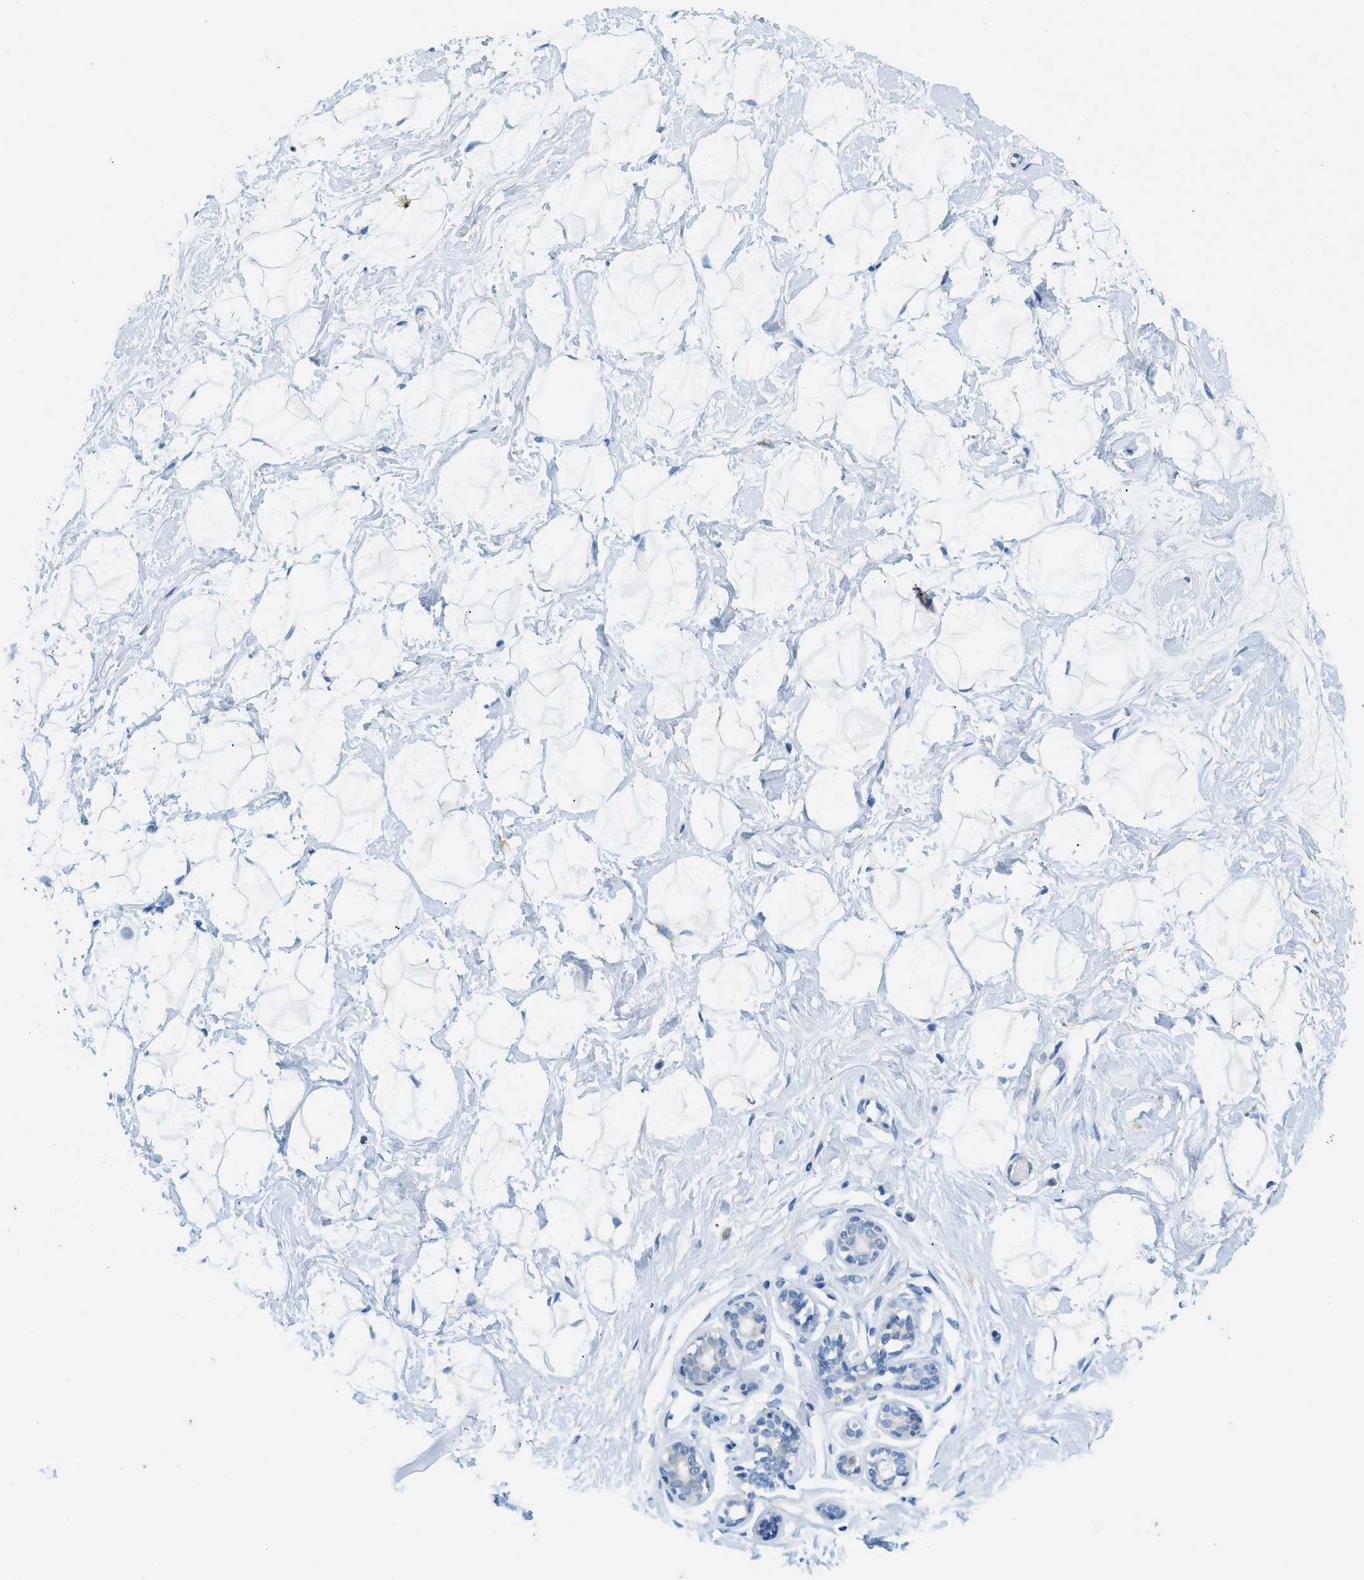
{"staining": {"intensity": "negative", "quantity": "none", "location": "none"}, "tissue": "breast", "cell_type": "Adipocytes", "image_type": "normal", "snomed": [{"axis": "morphology", "description": "Normal tissue, NOS"}, {"axis": "topography", "description": "Breast"}], "caption": "Immunohistochemical staining of benign human breast exhibits no significant expression in adipocytes. (DAB immunohistochemistry visualized using brightfield microscopy, high magnification).", "gene": "ZDHHC13", "patient": {"sex": "female", "age": 23}}